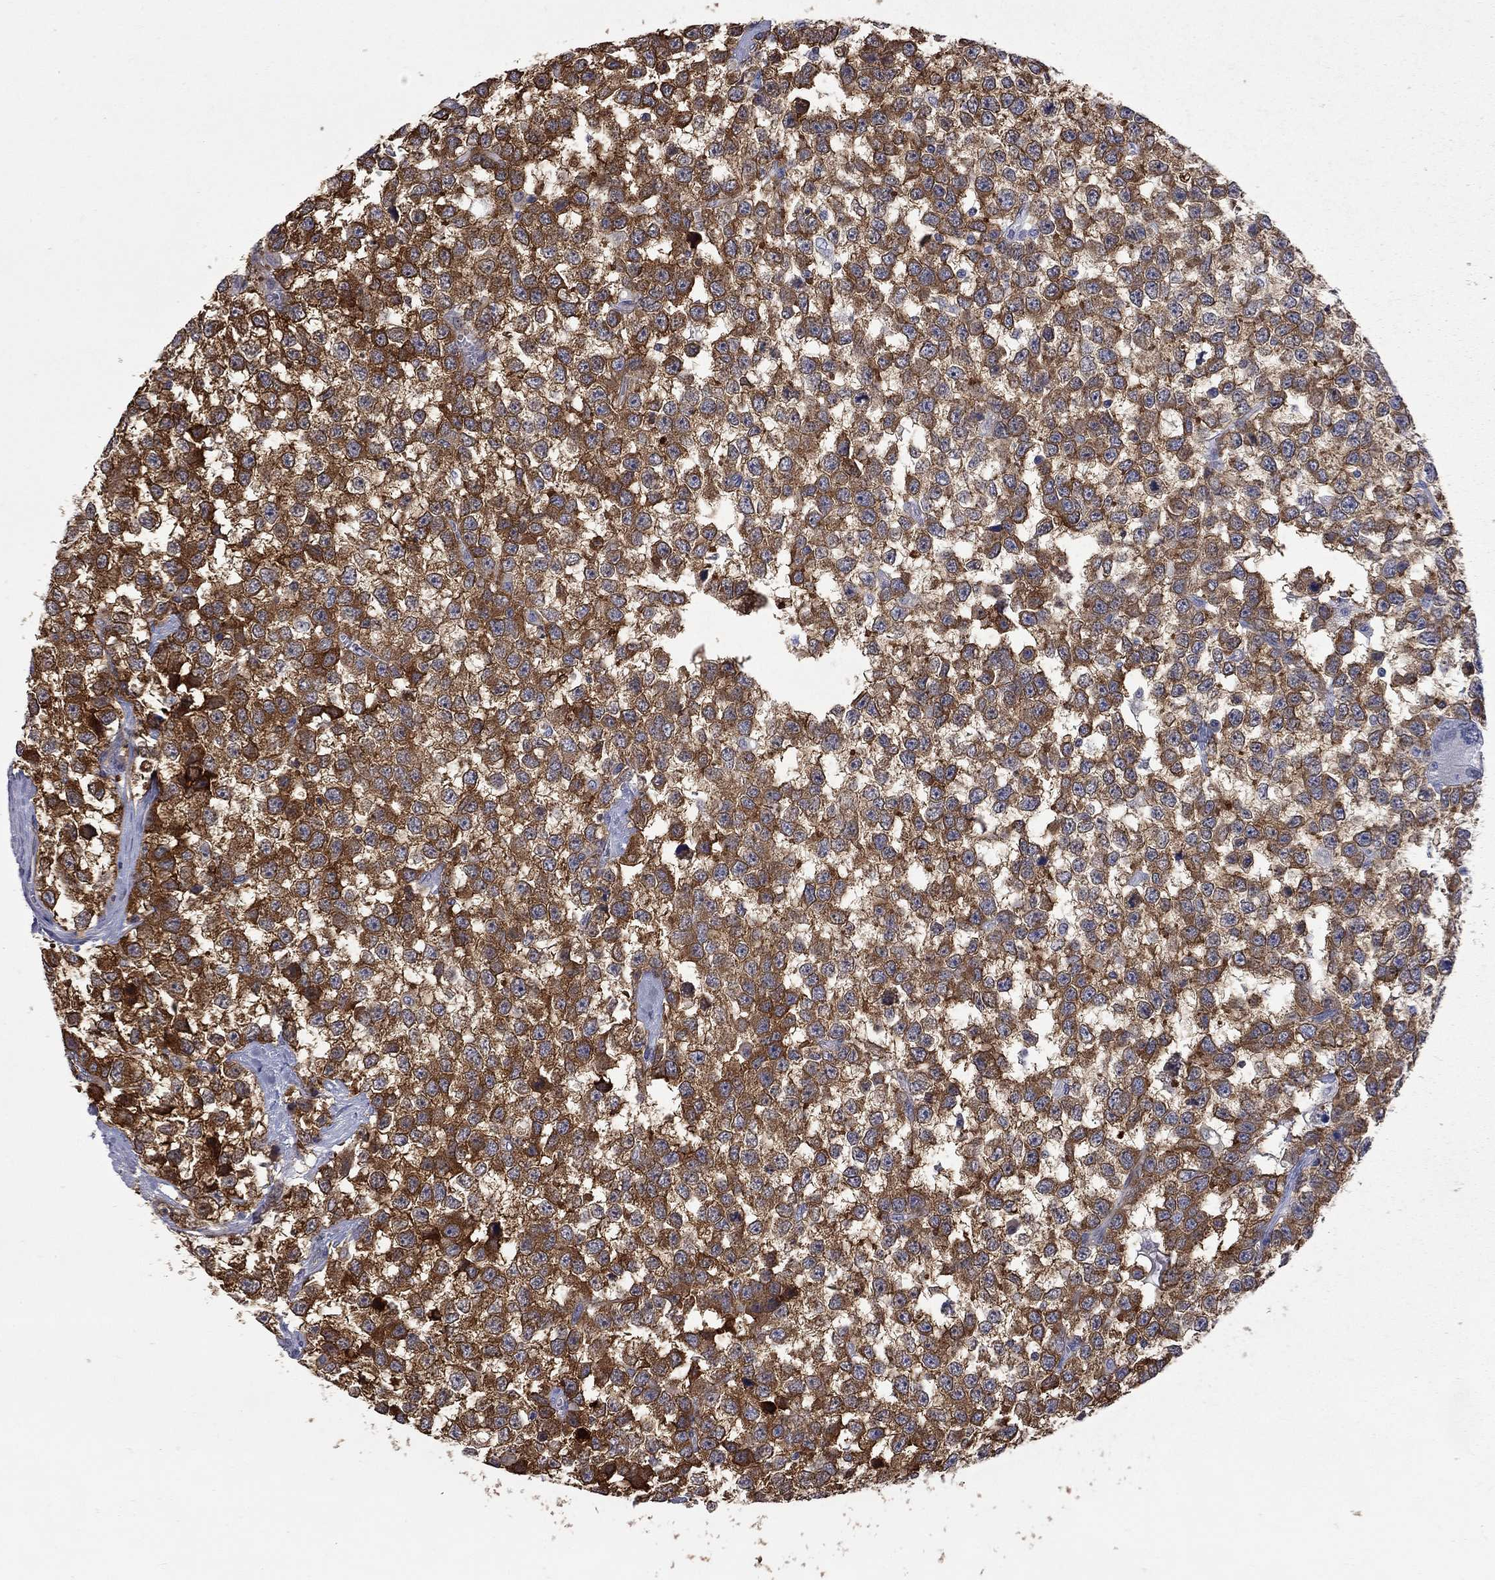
{"staining": {"intensity": "strong", "quantity": "25%-75%", "location": "cytoplasmic/membranous"}, "tissue": "testis cancer", "cell_type": "Tumor cells", "image_type": "cancer", "snomed": [{"axis": "morphology", "description": "Normal tissue, NOS"}, {"axis": "morphology", "description": "Seminoma, NOS"}, {"axis": "topography", "description": "Testis"}, {"axis": "topography", "description": "Epididymis"}], "caption": "The photomicrograph reveals immunohistochemical staining of testis seminoma. There is strong cytoplasmic/membranous positivity is seen in approximately 25%-75% of tumor cells.", "gene": "GALNT8", "patient": {"sex": "male", "age": 34}}